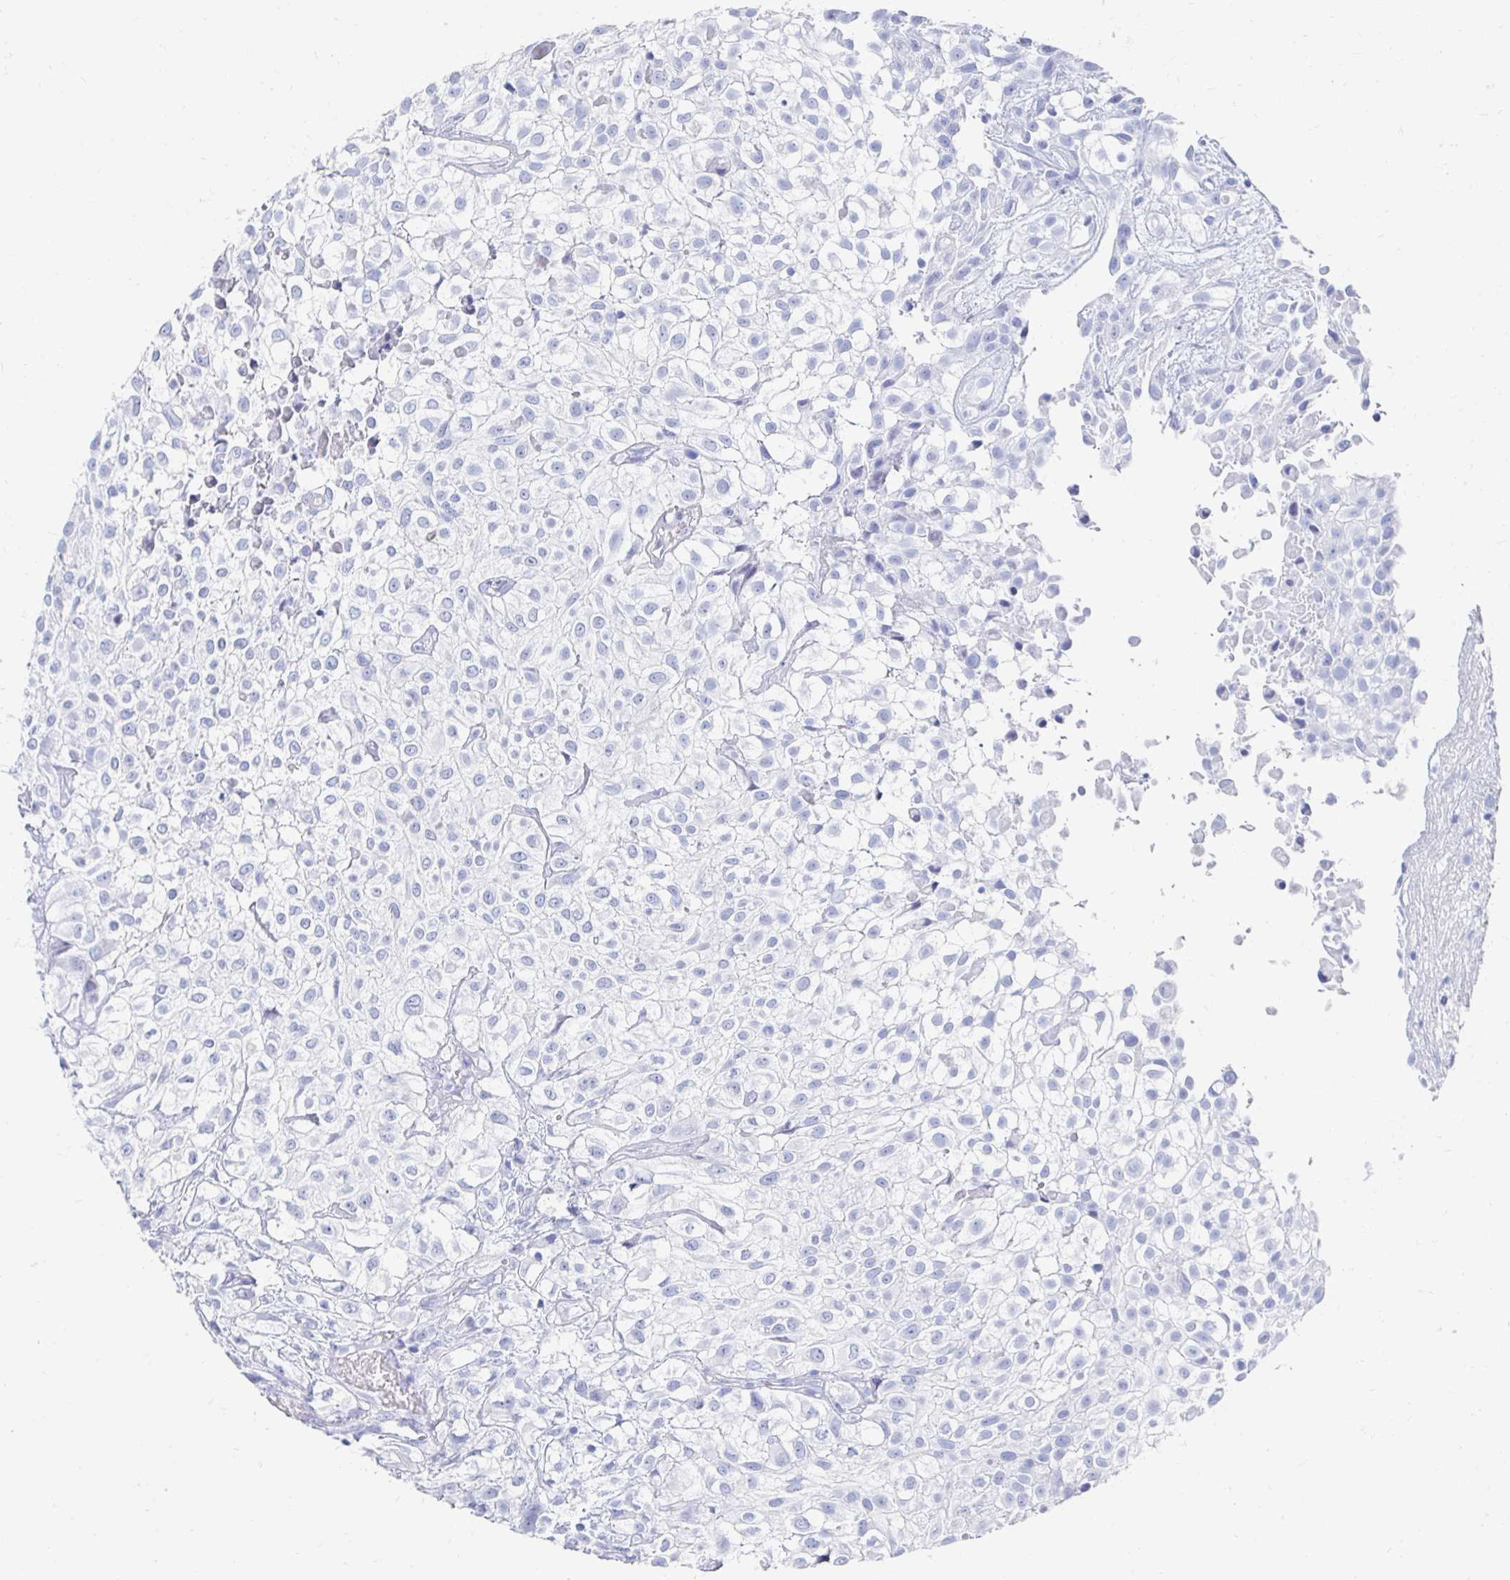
{"staining": {"intensity": "negative", "quantity": "none", "location": "none"}, "tissue": "urothelial cancer", "cell_type": "Tumor cells", "image_type": "cancer", "snomed": [{"axis": "morphology", "description": "Urothelial carcinoma, High grade"}, {"axis": "topography", "description": "Urinary bladder"}], "caption": "Immunohistochemistry (IHC) image of human high-grade urothelial carcinoma stained for a protein (brown), which demonstrates no staining in tumor cells.", "gene": "CST6", "patient": {"sex": "male", "age": 56}}